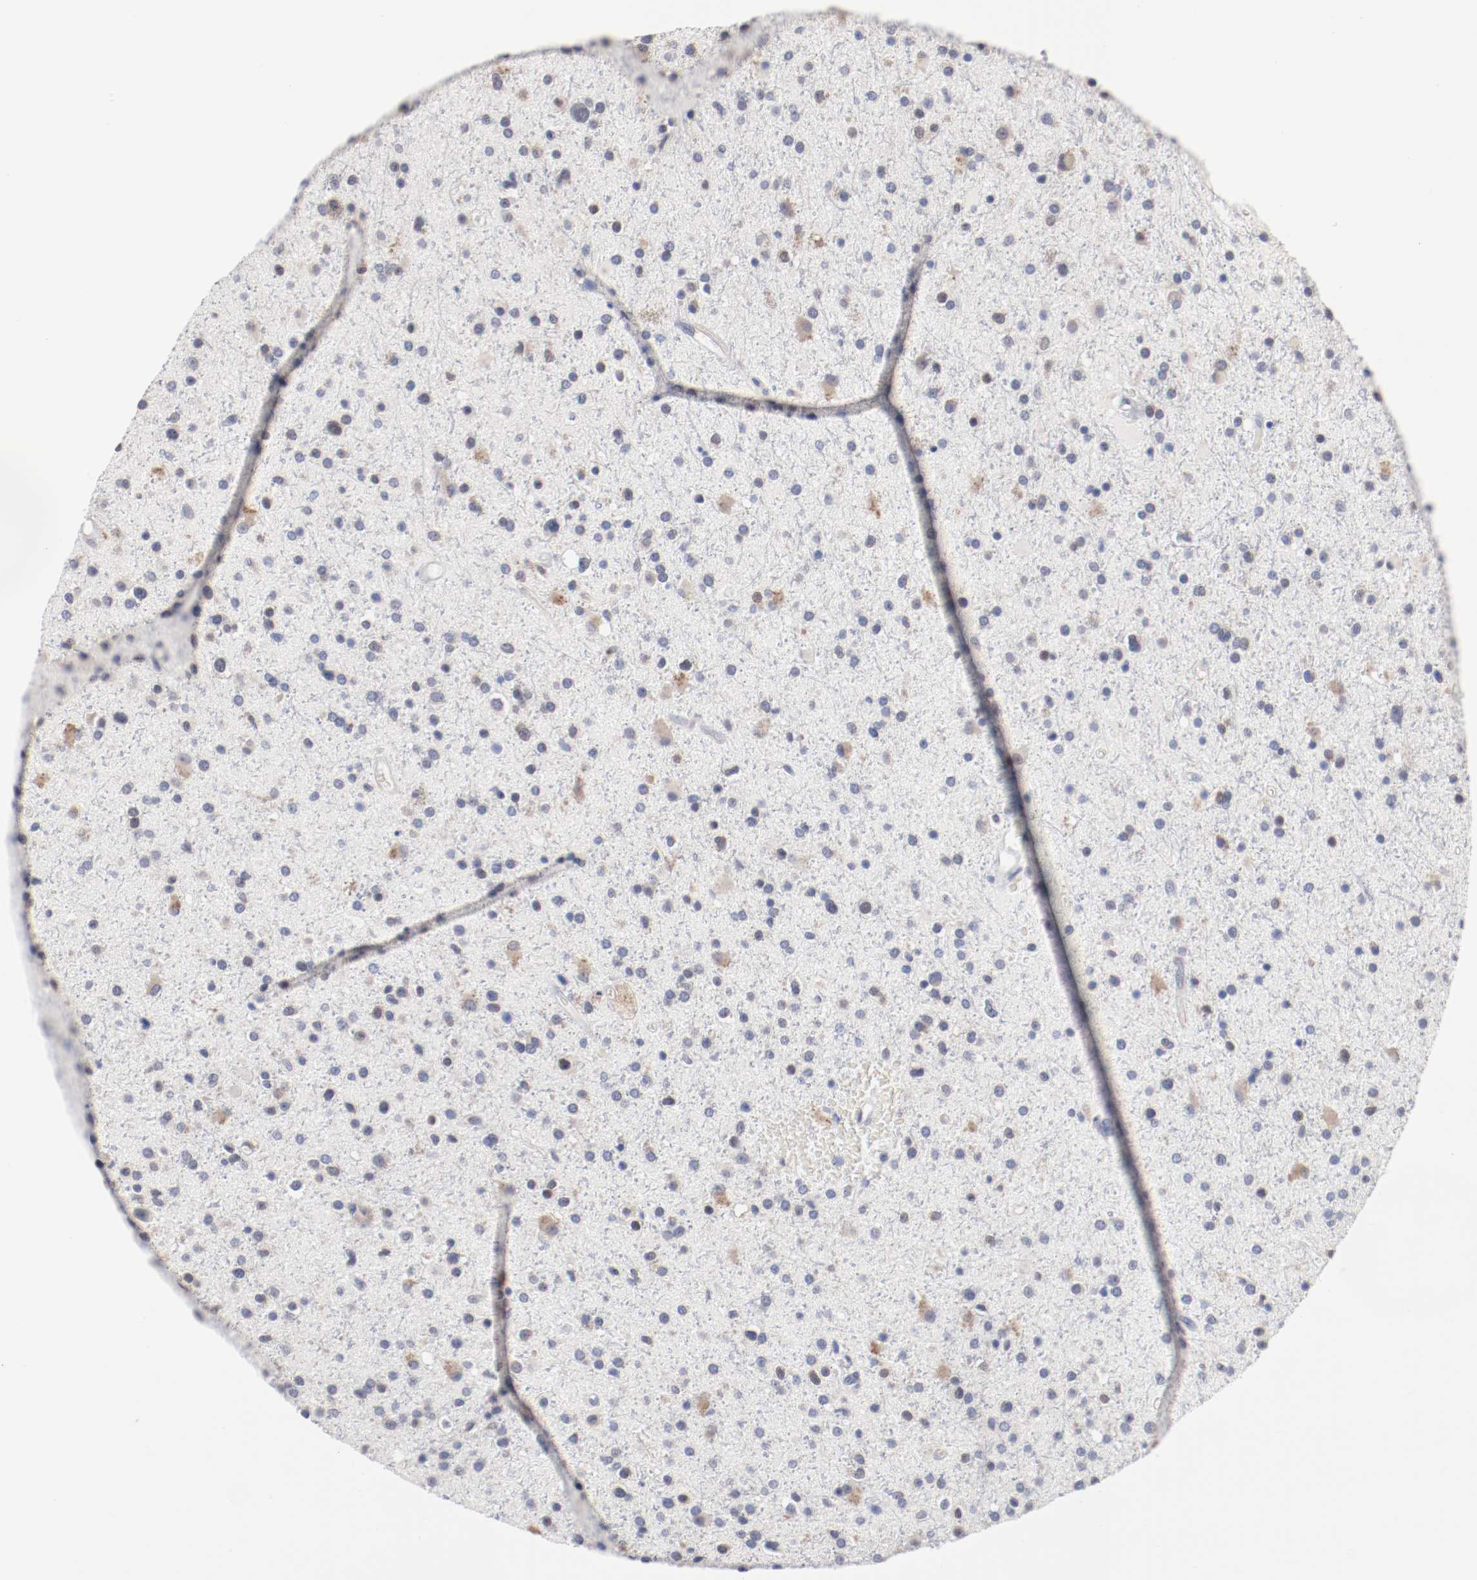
{"staining": {"intensity": "weak", "quantity": "<25%", "location": "cytoplasmic/membranous"}, "tissue": "glioma", "cell_type": "Tumor cells", "image_type": "cancer", "snomed": [{"axis": "morphology", "description": "Glioma, malignant, High grade"}, {"axis": "topography", "description": "Brain"}], "caption": "A high-resolution image shows immunohistochemistry staining of glioma, which shows no significant staining in tumor cells.", "gene": "GPR143", "patient": {"sex": "male", "age": 33}}